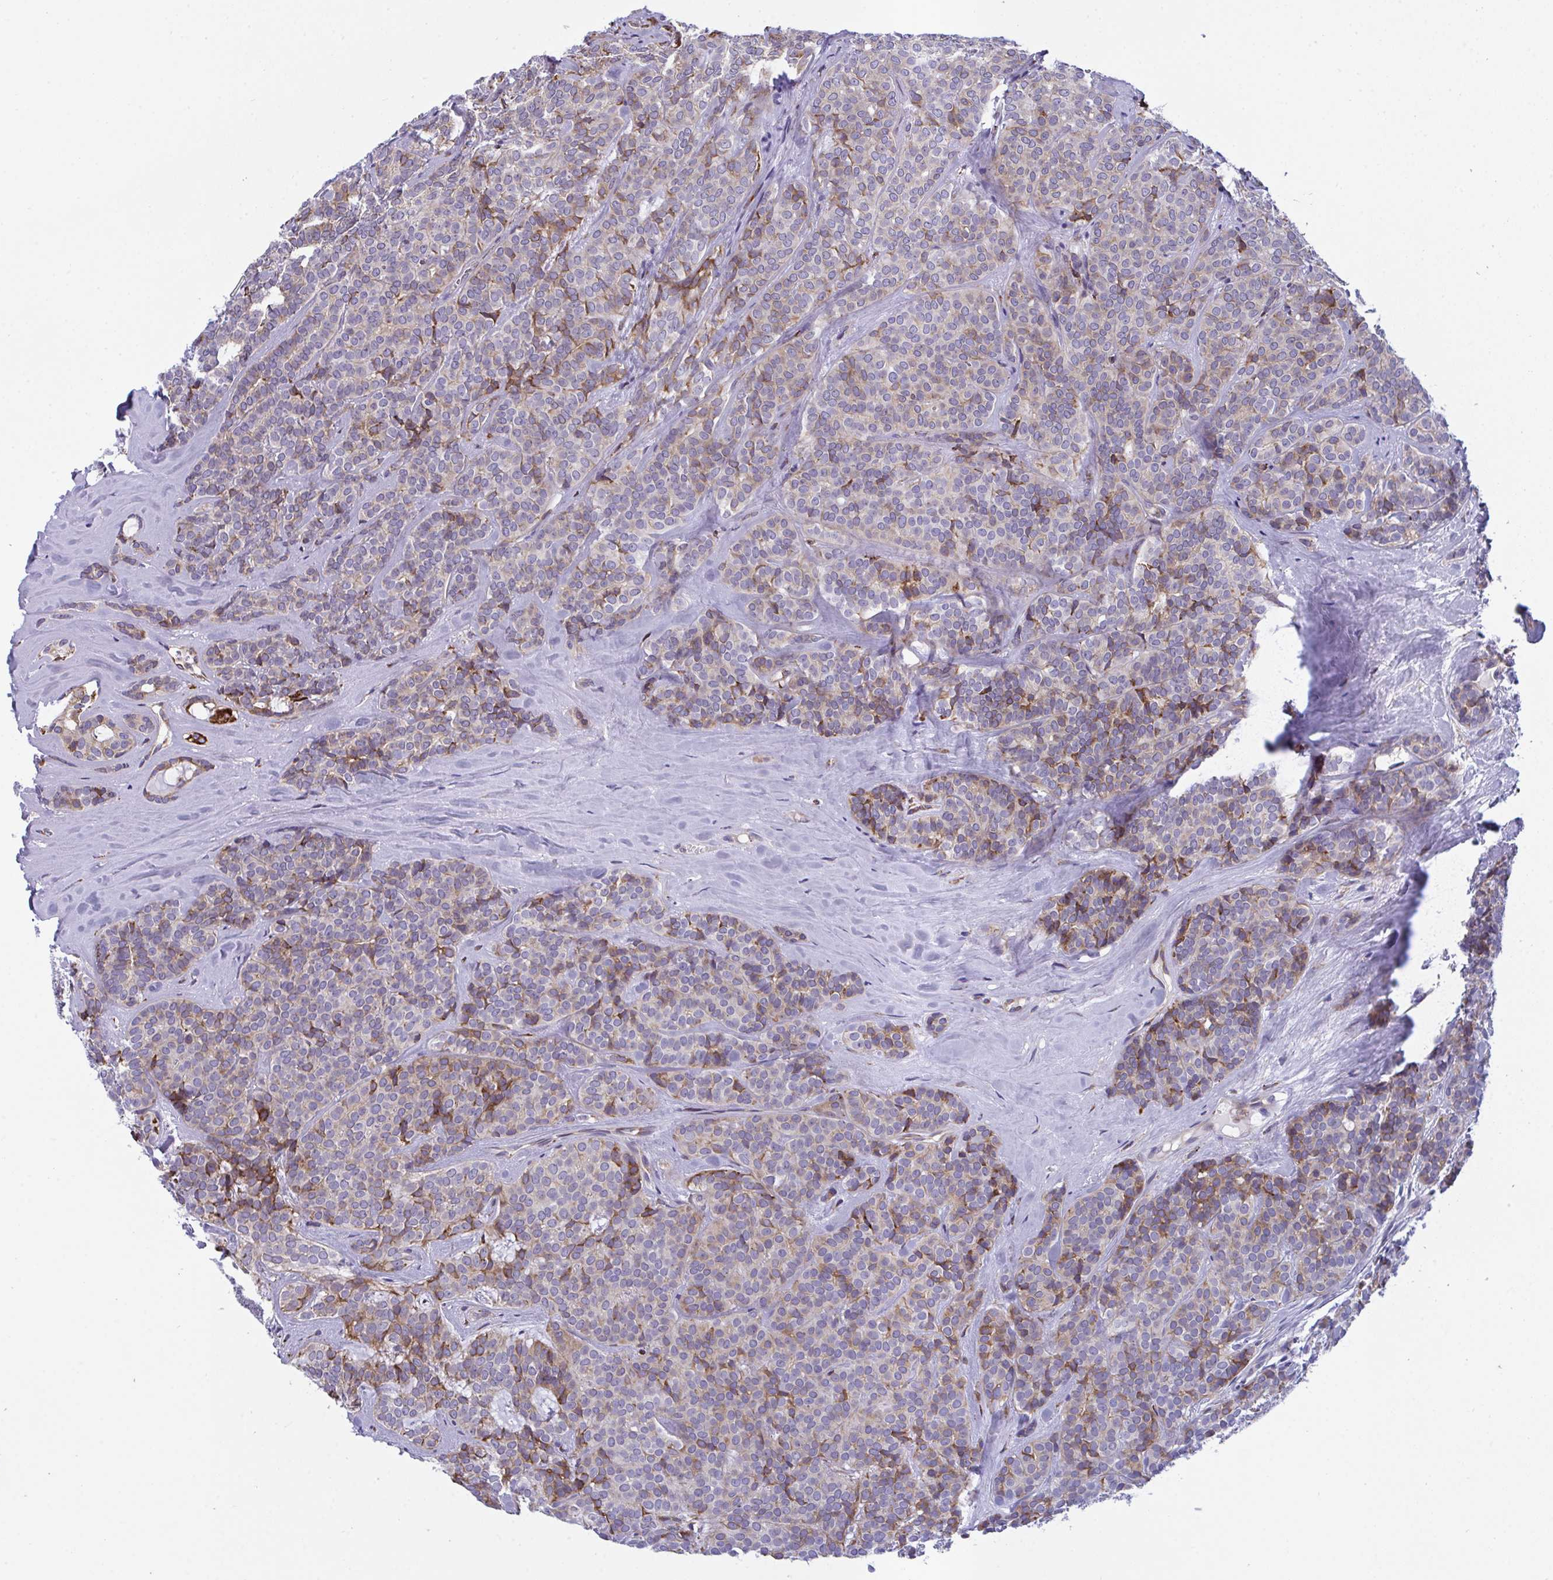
{"staining": {"intensity": "moderate", "quantity": "25%-75%", "location": "cytoplasmic/membranous"}, "tissue": "head and neck cancer", "cell_type": "Tumor cells", "image_type": "cancer", "snomed": [{"axis": "morphology", "description": "Normal tissue, NOS"}, {"axis": "morphology", "description": "Adenocarcinoma, NOS"}, {"axis": "topography", "description": "Oral tissue"}, {"axis": "topography", "description": "Head-Neck"}], "caption": "Moderate cytoplasmic/membranous staining is appreciated in about 25%-75% of tumor cells in head and neck cancer. (IHC, brightfield microscopy, high magnification).", "gene": "PEAK3", "patient": {"sex": "female", "age": 57}}